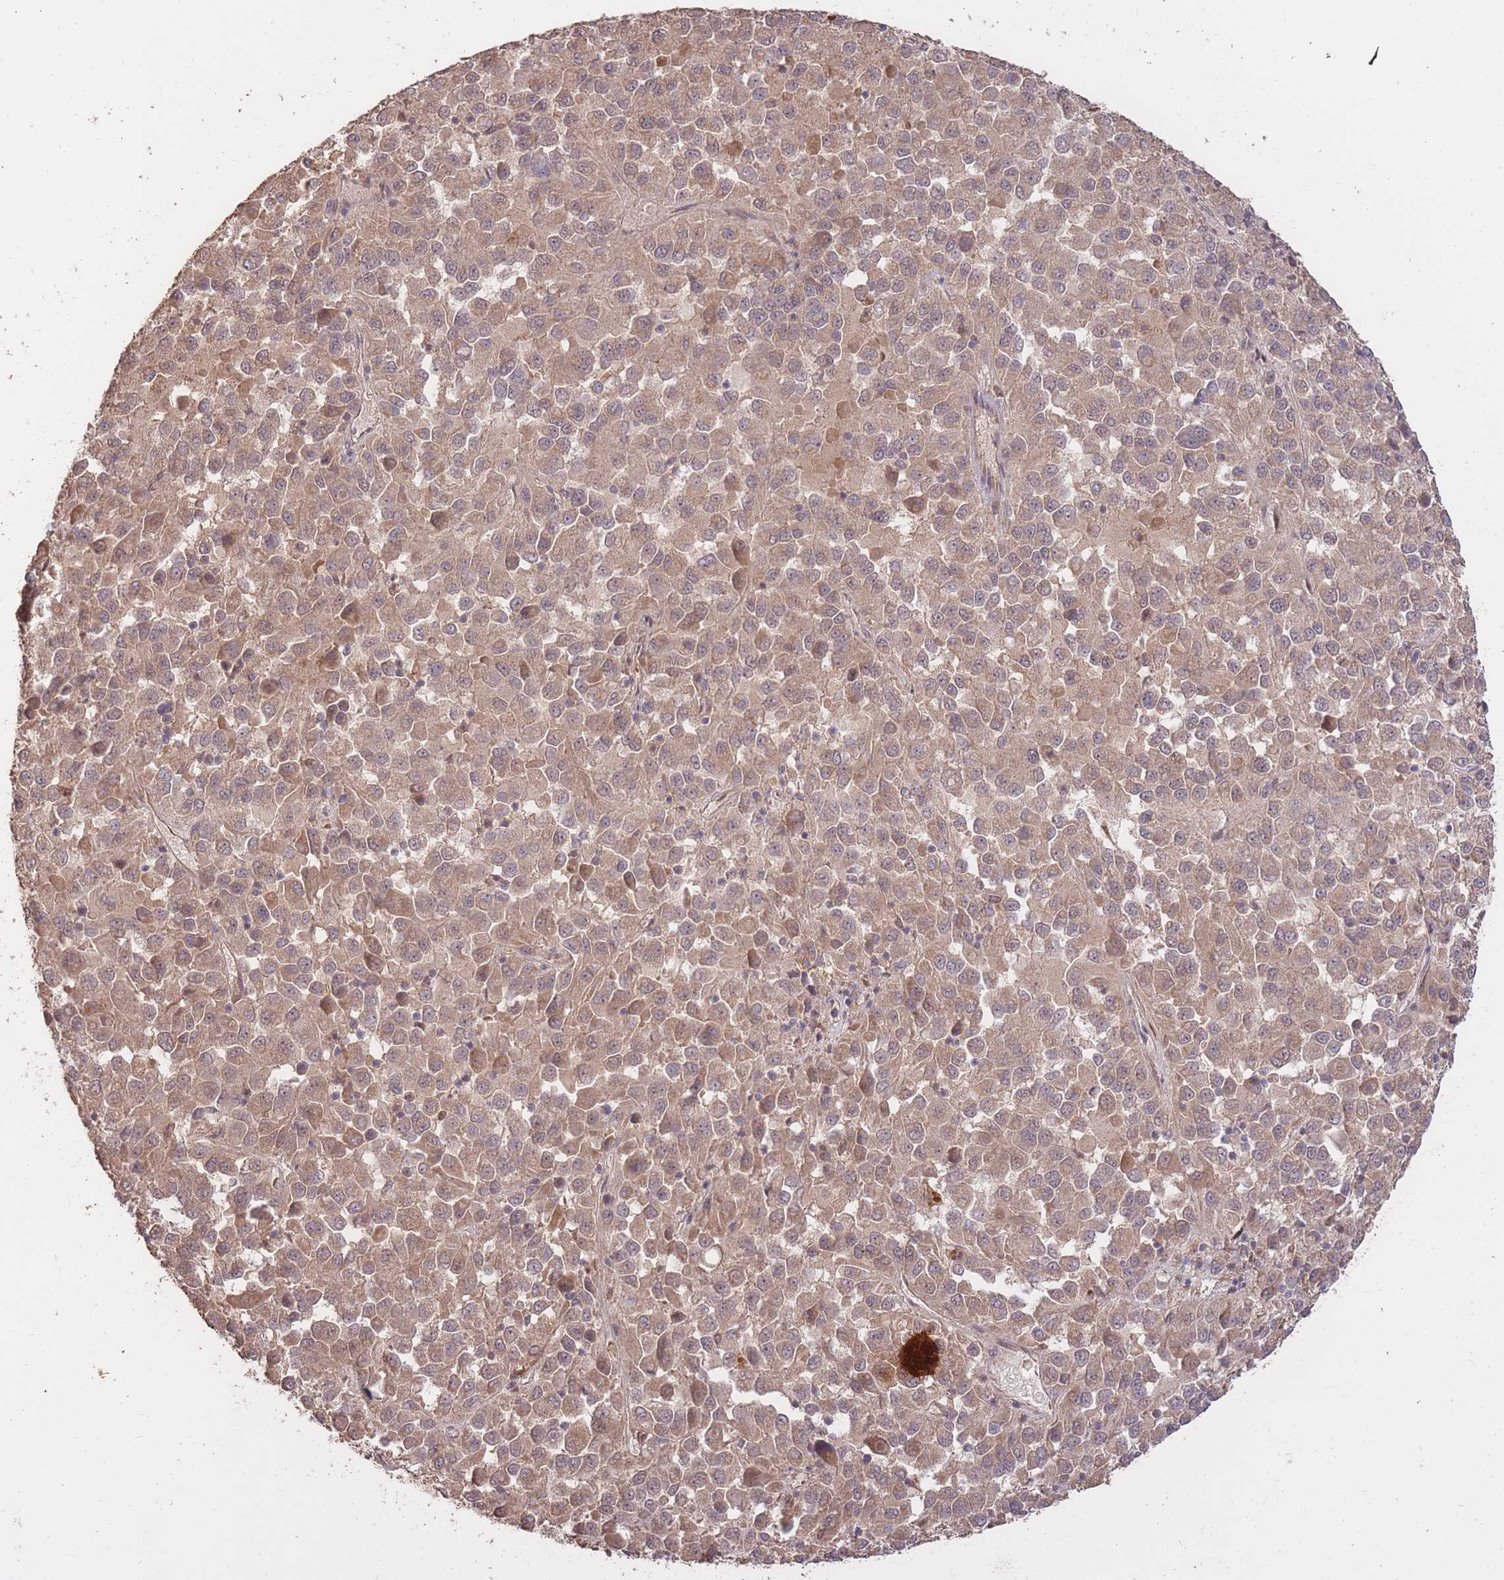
{"staining": {"intensity": "moderate", "quantity": ">75%", "location": "cytoplasmic/membranous"}, "tissue": "melanoma", "cell_type": "Tumor cells", "image_type": "cancer", "snomed": [{"axis": "morphology", "description": "Malignant melanoma, Metastatic site"}, {"axis": "topography", "description": "Lung"}], "caption": "Tumor cells exhibit medium levels of moderate cytoplasmic/membranous staining in approximately >75% of cells in malignant melanoma (metastatic site). (DAB (3,3'-diaminobenzidine) IHC with brightfield microscopy, high magnification).", "gene": "RGS14", "patient": {"sex": "male", "age": 64}}